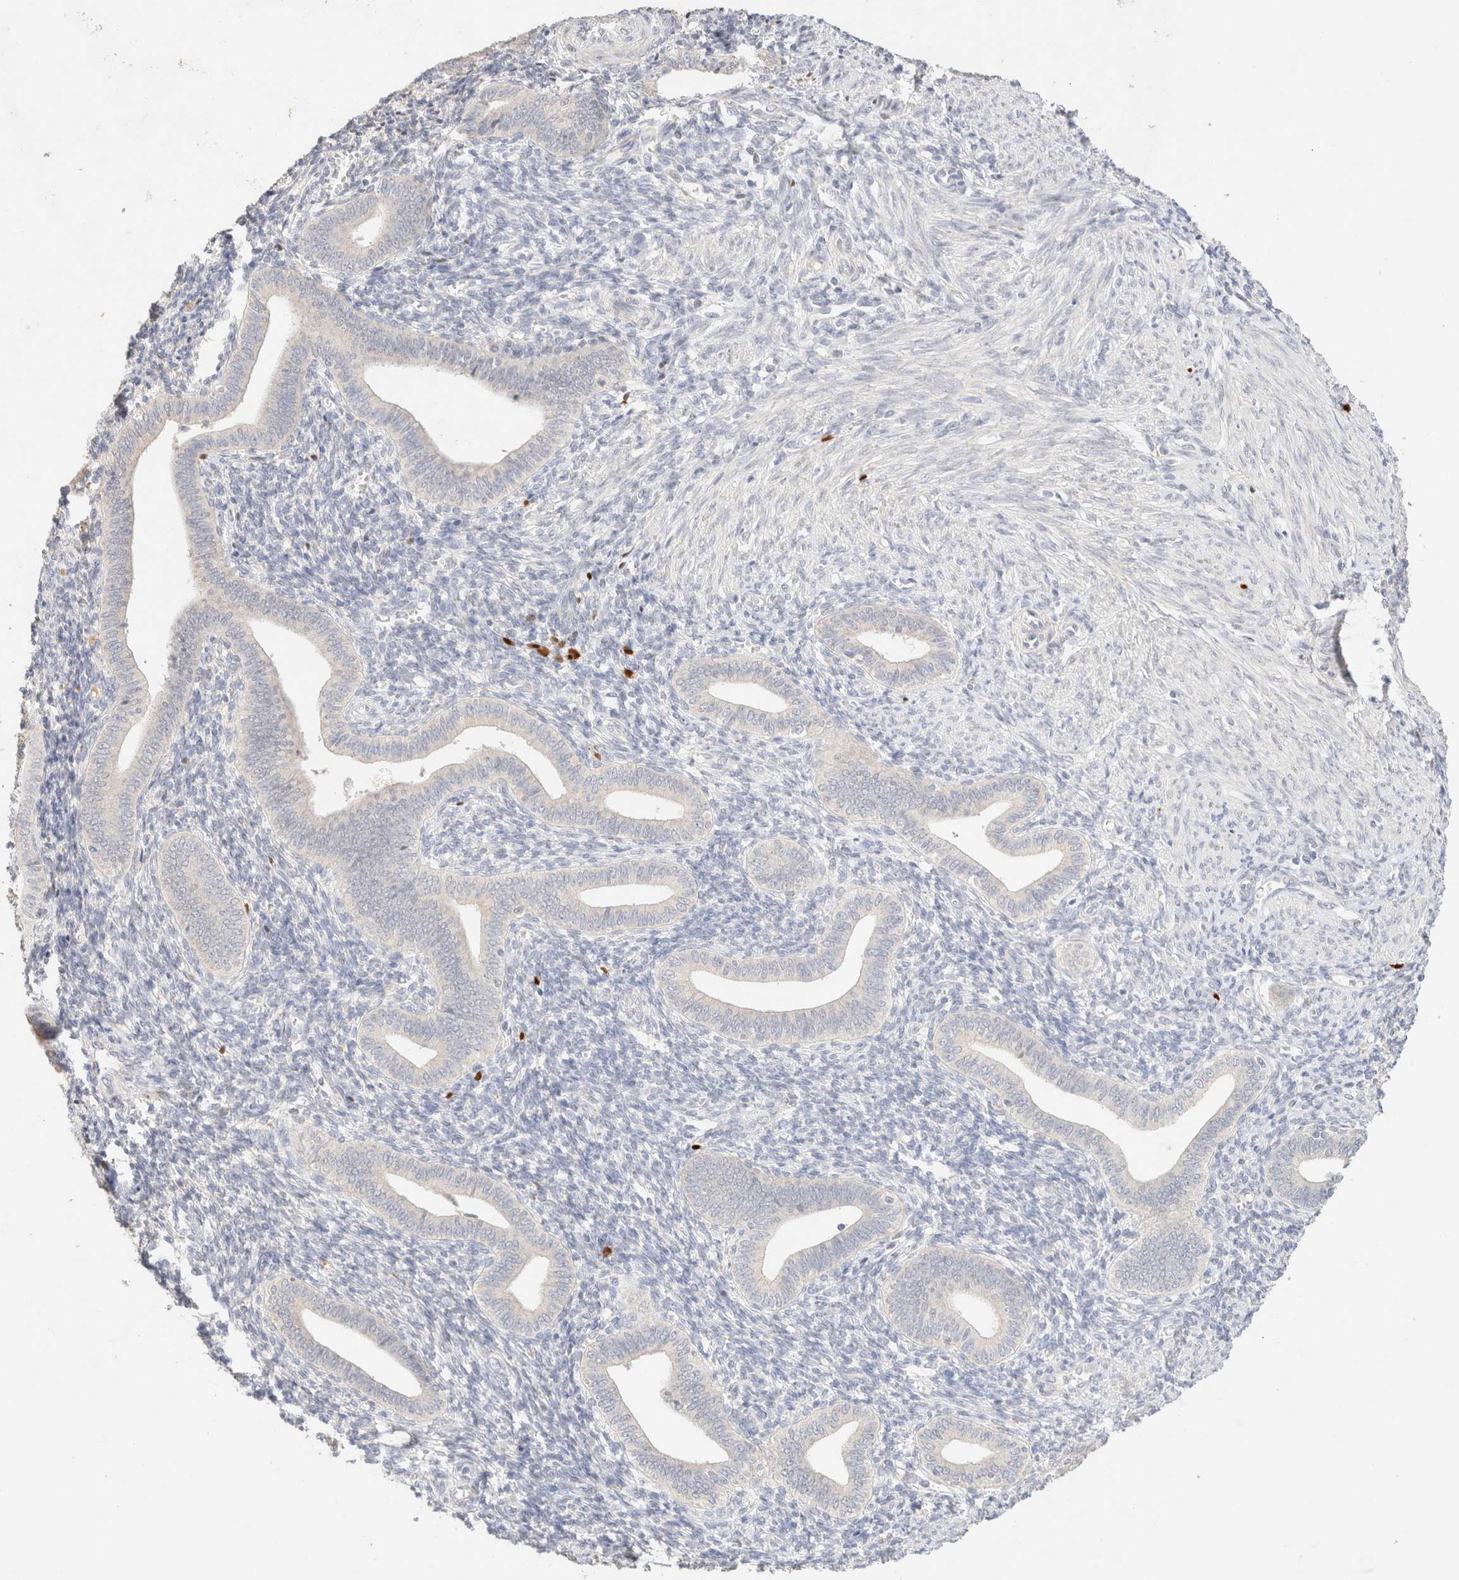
{"staining": {"intensity": "negative", "quantity": "none", "location": "none"}, "tissue": "endometrium", "cell_type": "Cells in endometrial stroma", "image_type": "normal", "snomed": [{"axis": "morphology", "description": "Normal tissue, NOS"}, {"axis": "topography", "description": "Uterus"}, {"axis": "topography", "description": "Endometrium"}], "caption": "Immunohistochemical staining of benign human endometrium exhibits no significant expression in cells in endometrial stroma.", "gene": "SNTB1", "patient": {"sex": "female", "age": 33}}